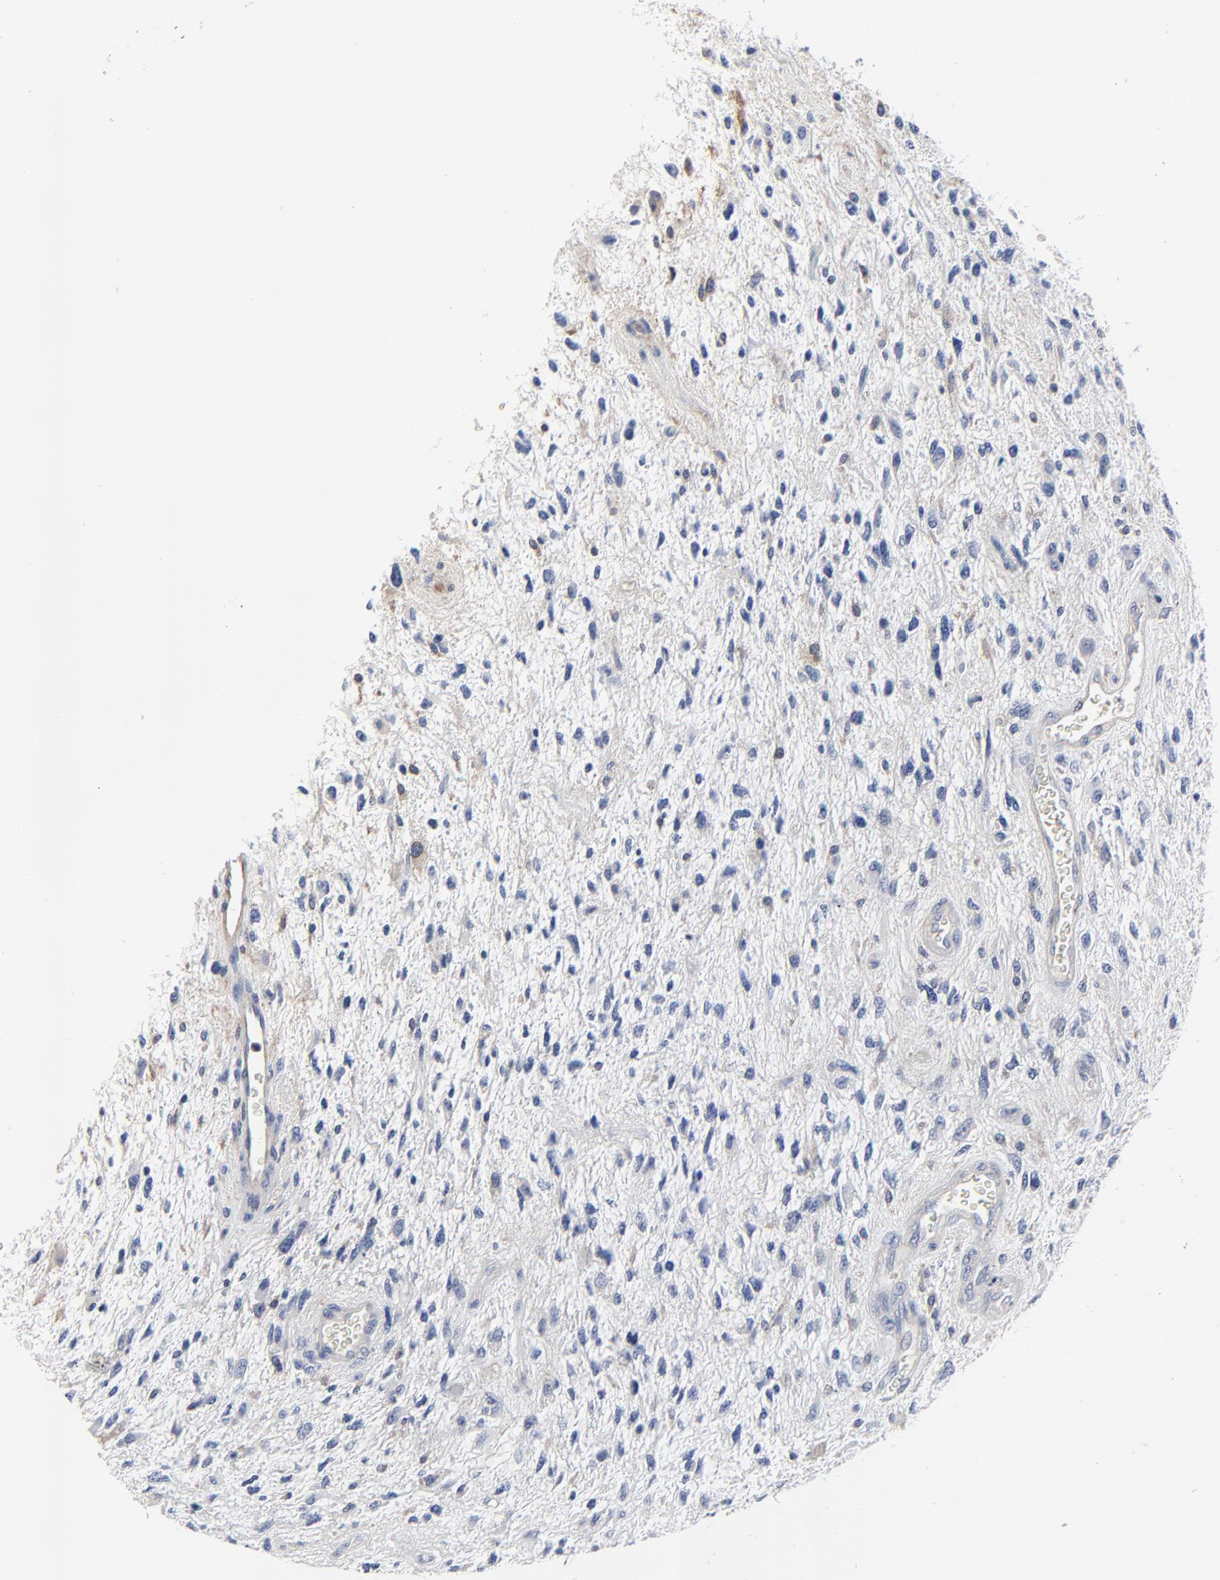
{"staining": {"intensity": "negative", "quantity": "none", "location": "none"}, "tissue": "glioma", "cell_type": "Tumor cells", "image_type": "cancer", "snomed": [{"axis": "morphology", "description": "Glioma, malignant, High grade"}, {"axis": "topography", "description": "Brain"}], "caption": "Tumor cells are negative for brown protein staining in glioma. (IHC, brightfield microscopy, high magnification).", "gene": "NXF3", "patient": {"sex": "female", "age": 60}}